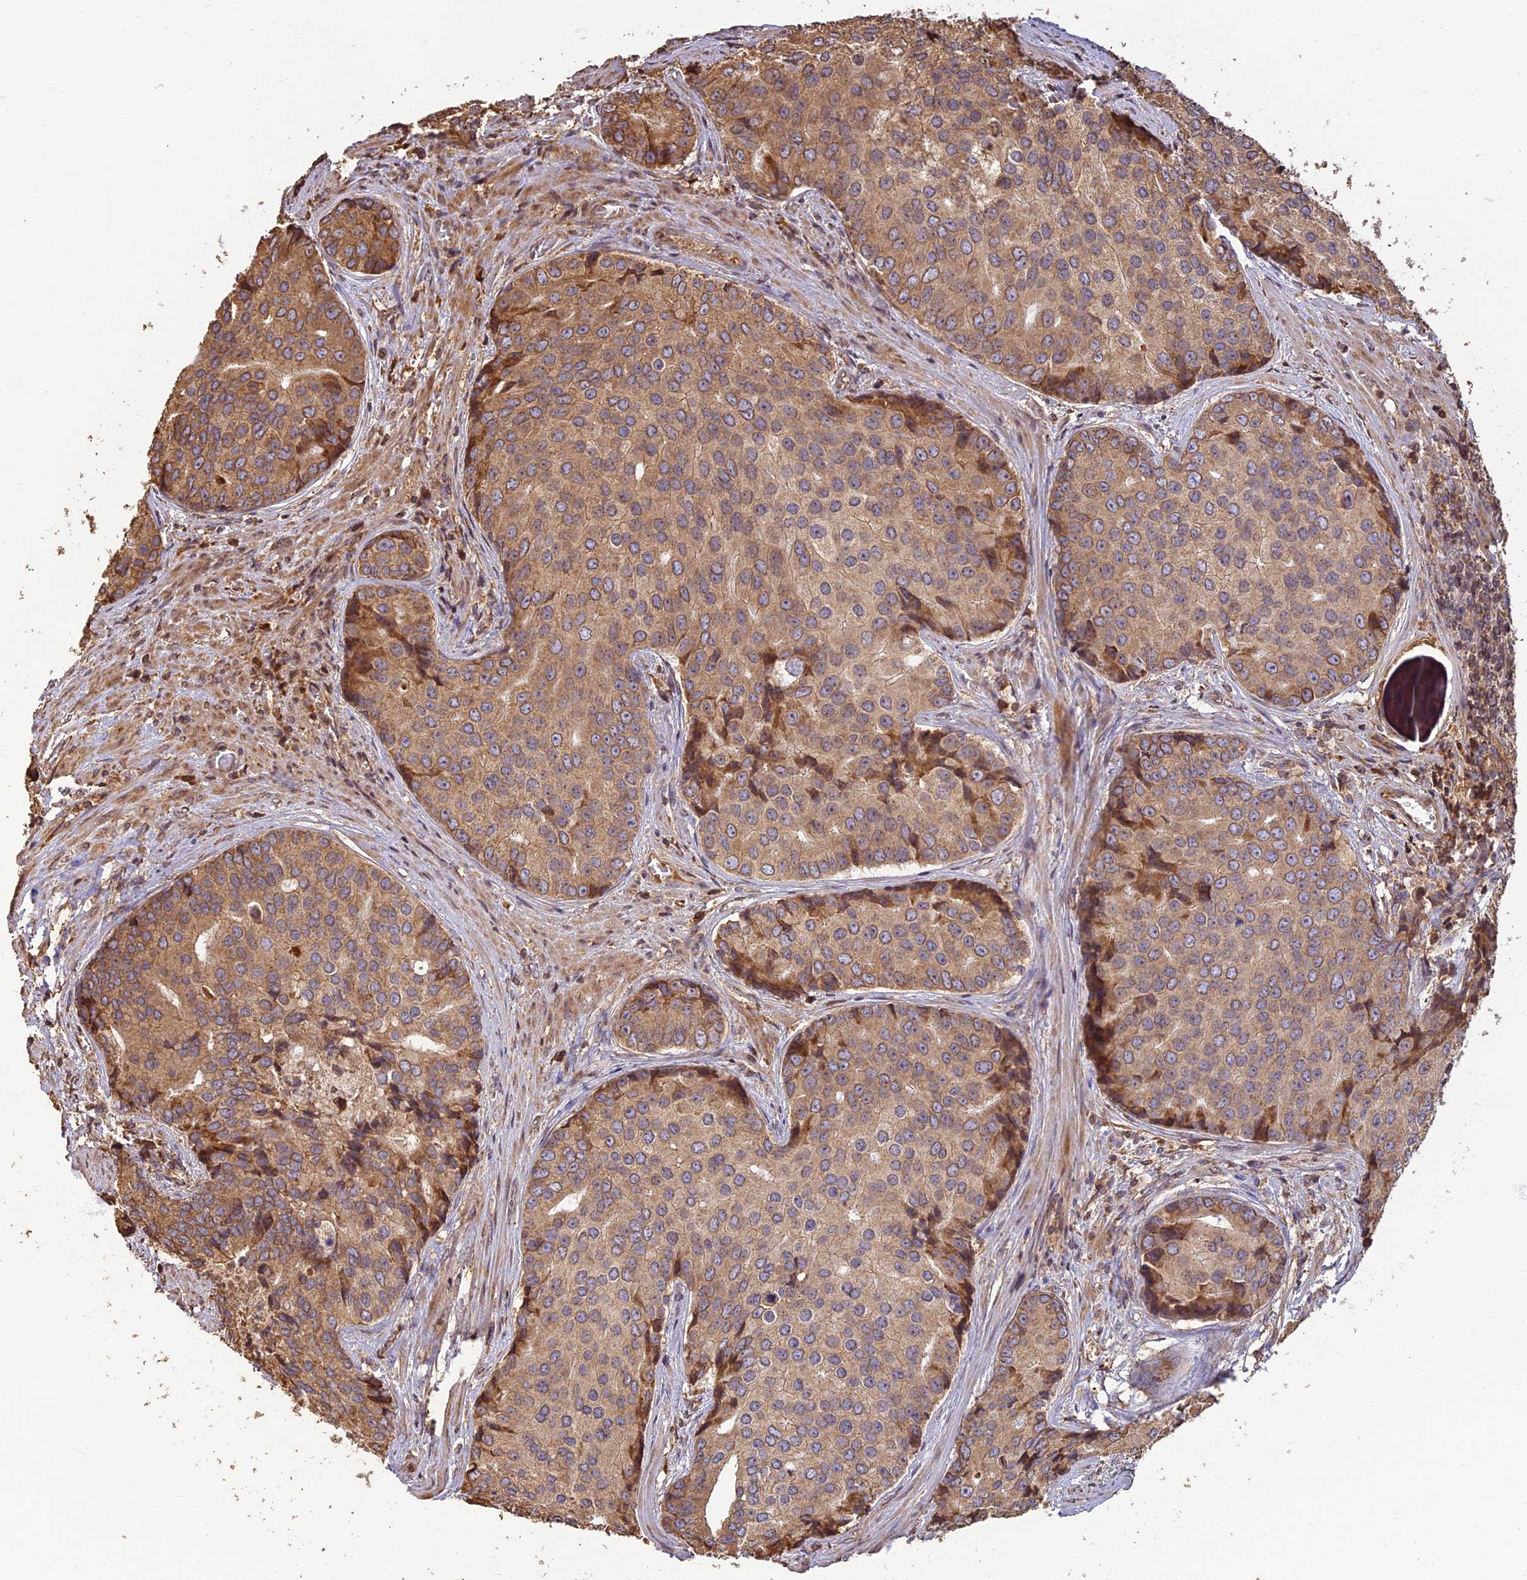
{"staining": {"intensity": "strong", "quantity": "25%-75%", "location": "cytoplasmic/membranous"}, "tissue": "prostate cancer", "cell_type": "Tumor cells", "image_type": "cancer", "snomed": [{"axis": "morphology", "description": "Adenocarcinoma, High grade"}, {"axis": "topography", "description": "Prostate"}], "caption": "DAB immunohistochemical staining of prostate cancer (adenocarcinoma (high-grade)) exhibits strong cytoplasmic/membranous protein expression in about 25%-75% of tumor cells.", "gene": "CORO1C", "patient": {"sex": "male", "age": 62}}